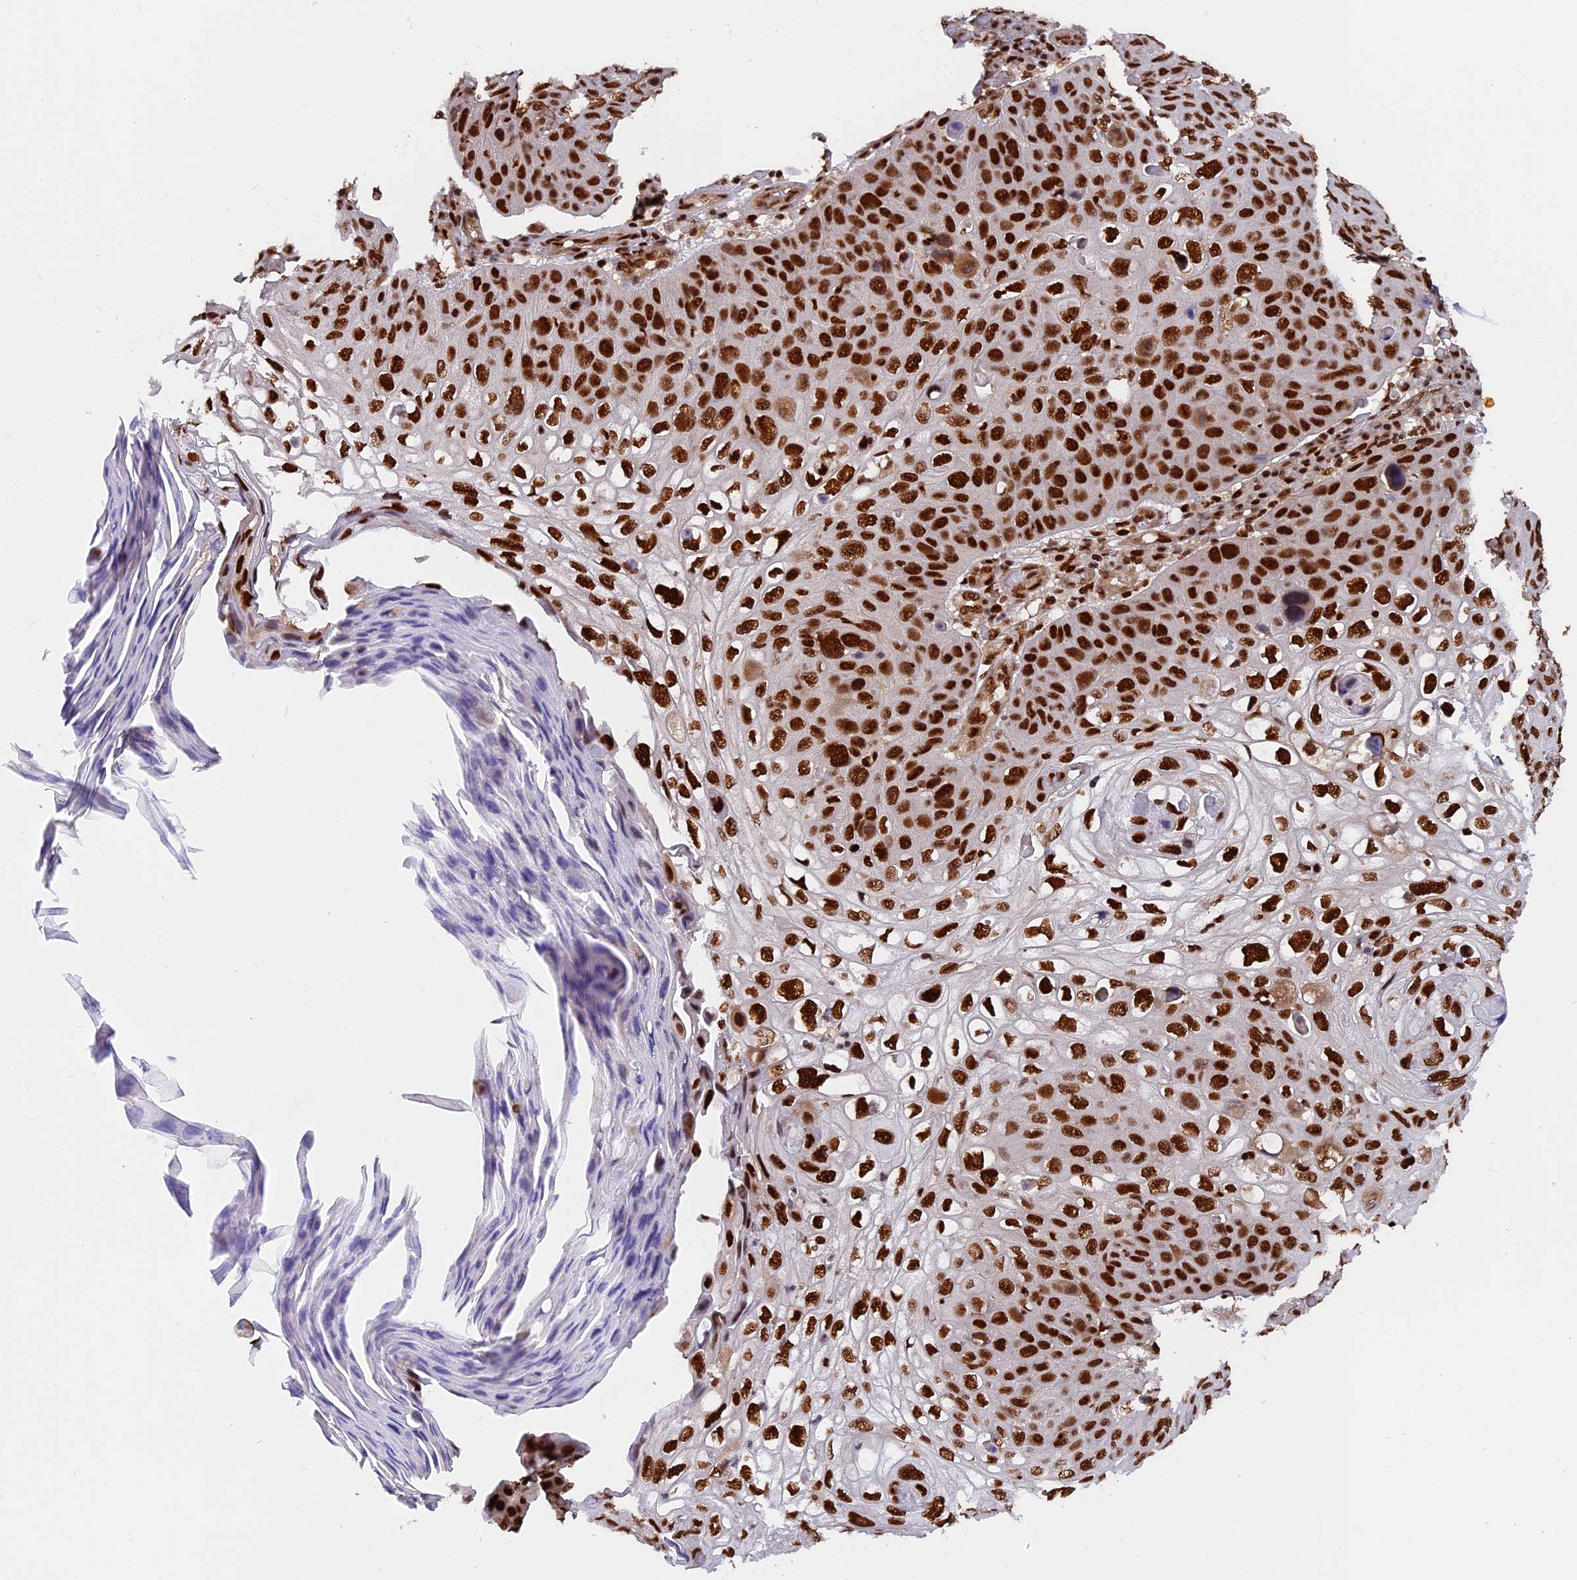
{"staining": {"intensity": "strong", "quantity": ">75%", "location": "nuclear"}, "tissue": "skin cancer", "cell_type": "Tumor cells", "image_type": "cancer", "snomed": [{"axis": "morphology", "description": "Squamous cell carcinoma, NOS"}, {"axis": "topography", "description": "Skin"}], "caption": "Tumor cells demonstrate high levels of strong nuclear positivity in about >75% of cells in human skin squamous cell carcinoma. The staining is performed using DAB (3,3'-diaminobenzidine) brown chromogen to label protein expression. The nuclei are counter-stained blue using hematoxylin.", "gene": "RAMAC", "patient": {"sex": "female", "age": 90}}